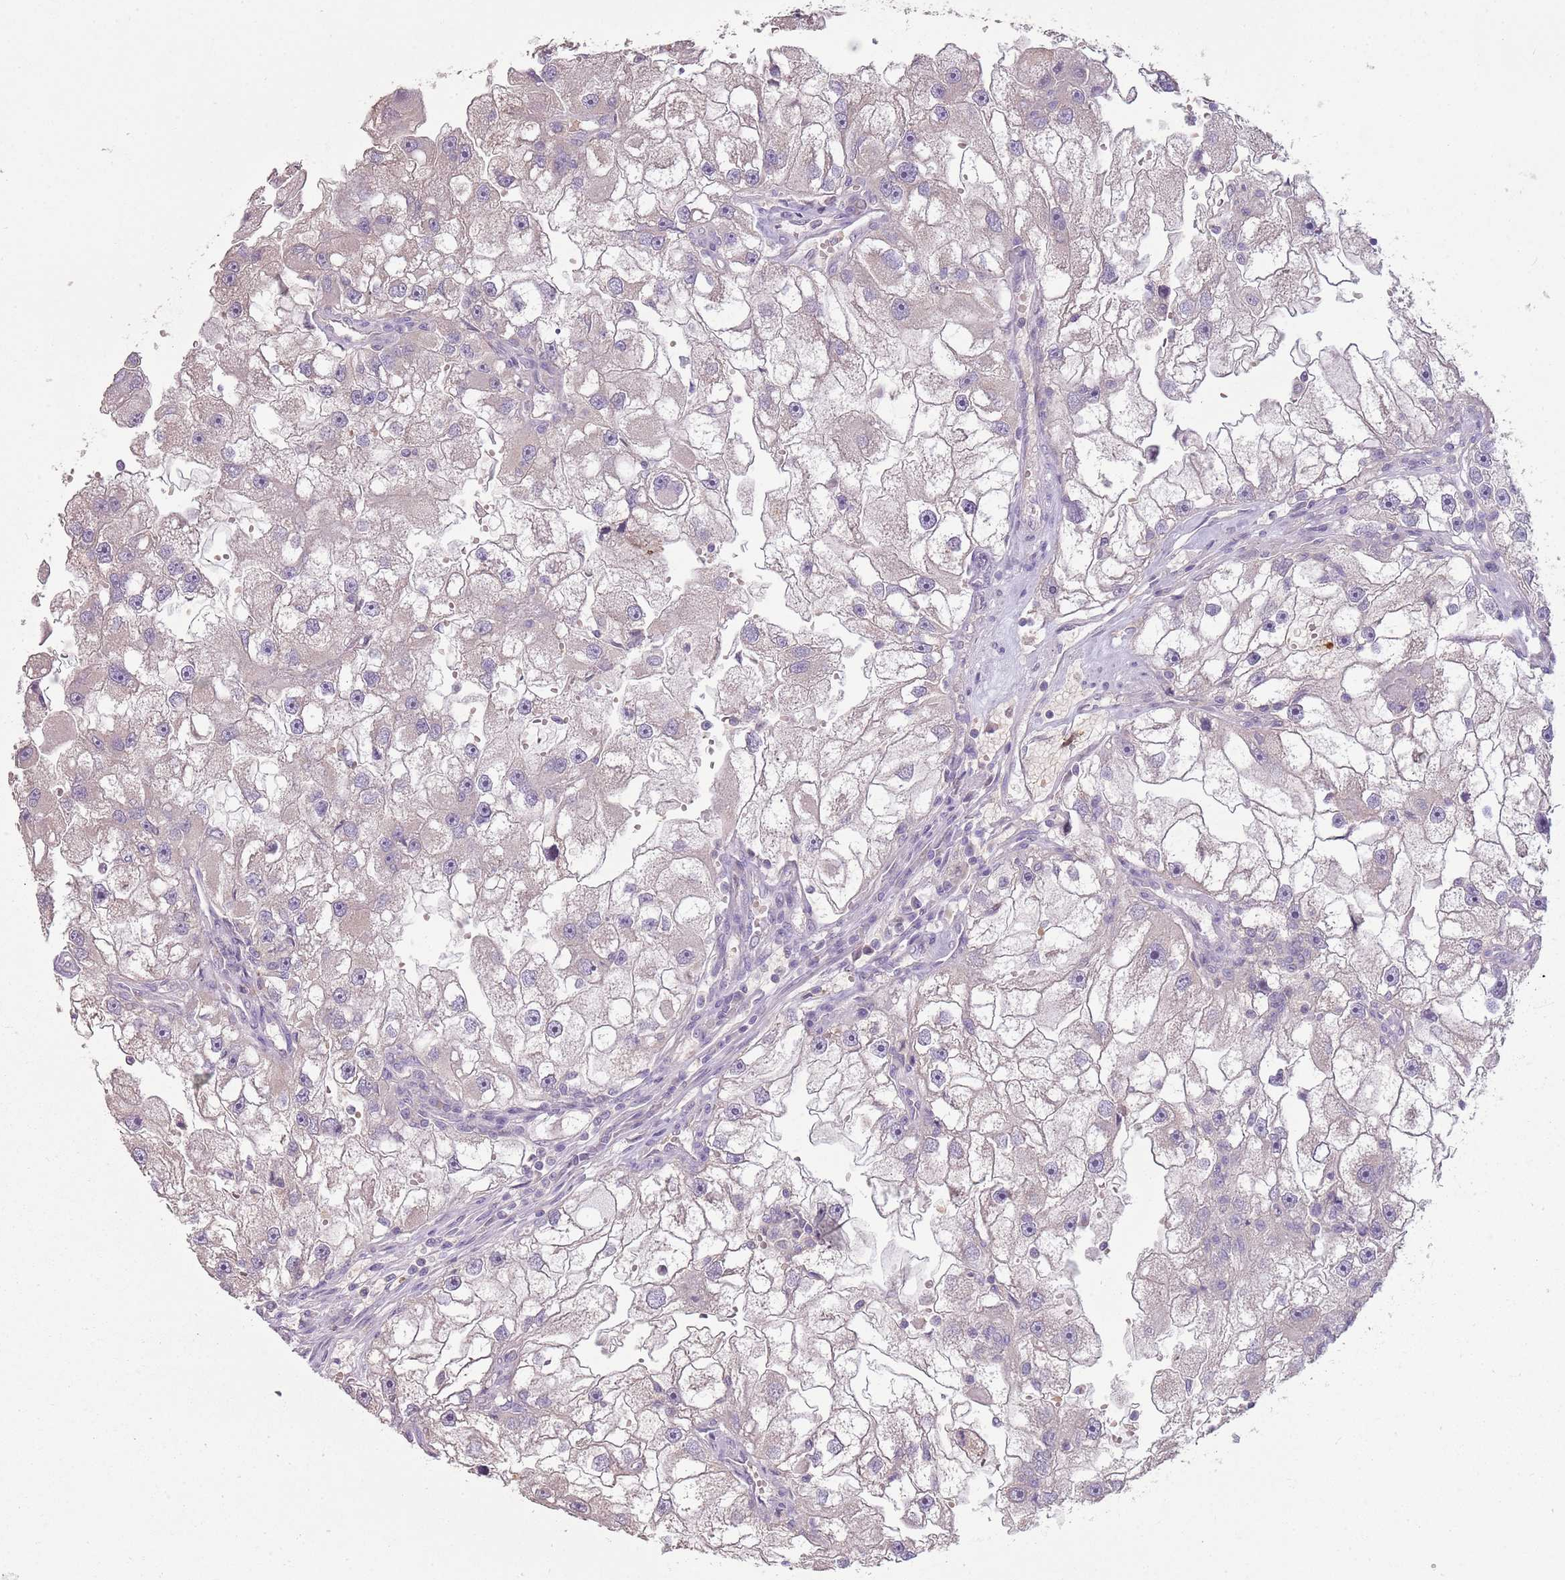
{"staining": {"intensity": "weak", "quantity": "<25%", "location": "cytoplasmic/membranous"}, "tissue": "renal cancer", "cell_type": "Tumor cells", "image_type": "cancer", "snomed": [{"axis": "morphology", "description": "Adenocarcinoma, NOS"}, {"axis": "topography", "description": "Kidney"}], "caption": "Immunohistochemistry (IHC) histopathology image of human renal cancer (adenocarcinoma) stained for a protein (brown), which shows no staining in tumor cells.", "gene": "TEKT4", "patient": {"sex": "male", "age": 63}}